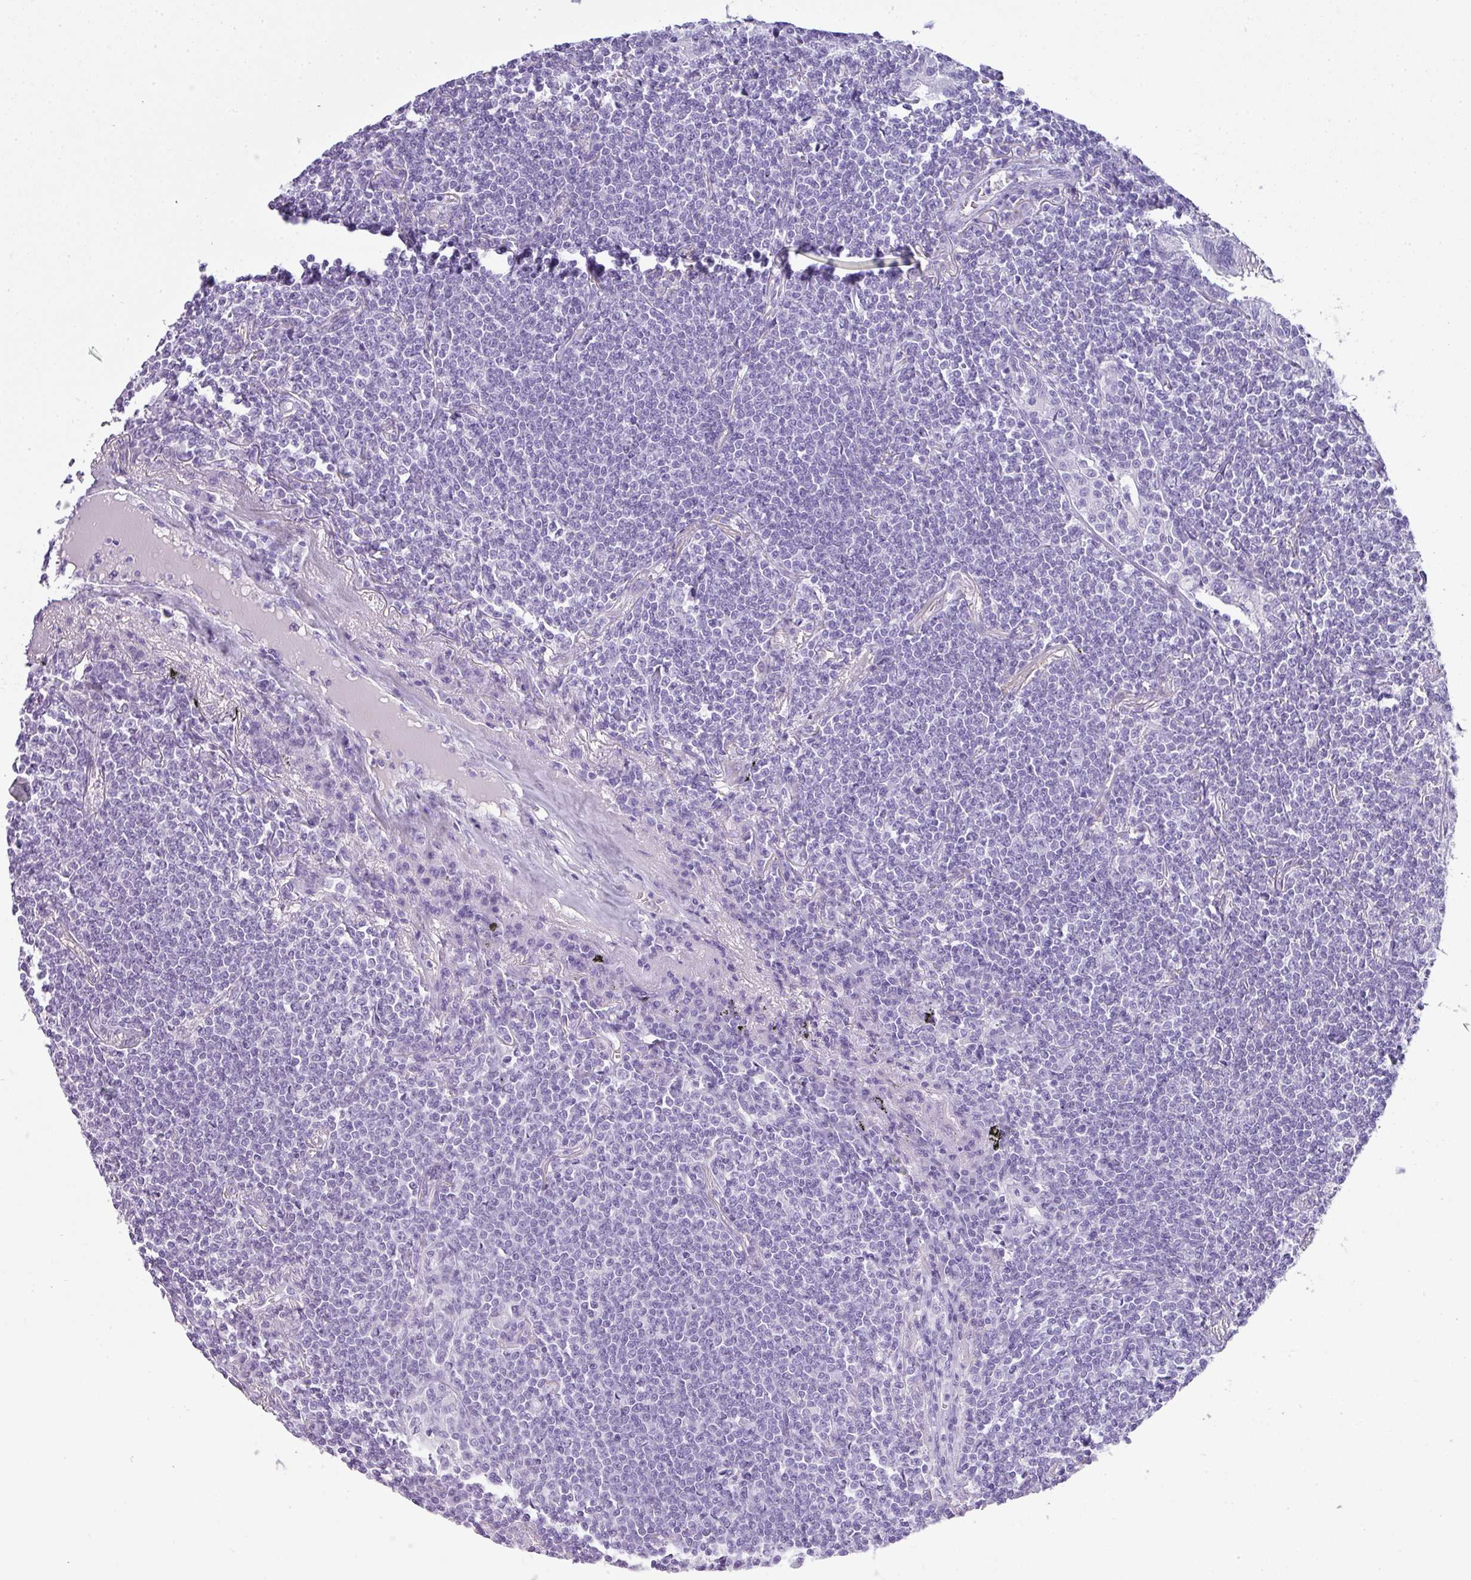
{"staining": {"intensity": "negative", "quantity": "none", "location": "none"}, "tissue": "lymphoma", "cell_type": "Tumor cells", "image_type": "cancer", "snomed": [{"axis": "morphology", "description": "Malignant lymphoma, non-Hodgkin's type, Low grade"}, {"axis": "topography", "description": "Lung"}], "caption": "Malignant lymphoma, non-Hodgkin's type (low-grade) was stained to show a protein in brown. There is no significant expression in tumor cells.", "gene": "TNP1", "patient": {"sex": "female", "age": 71}}